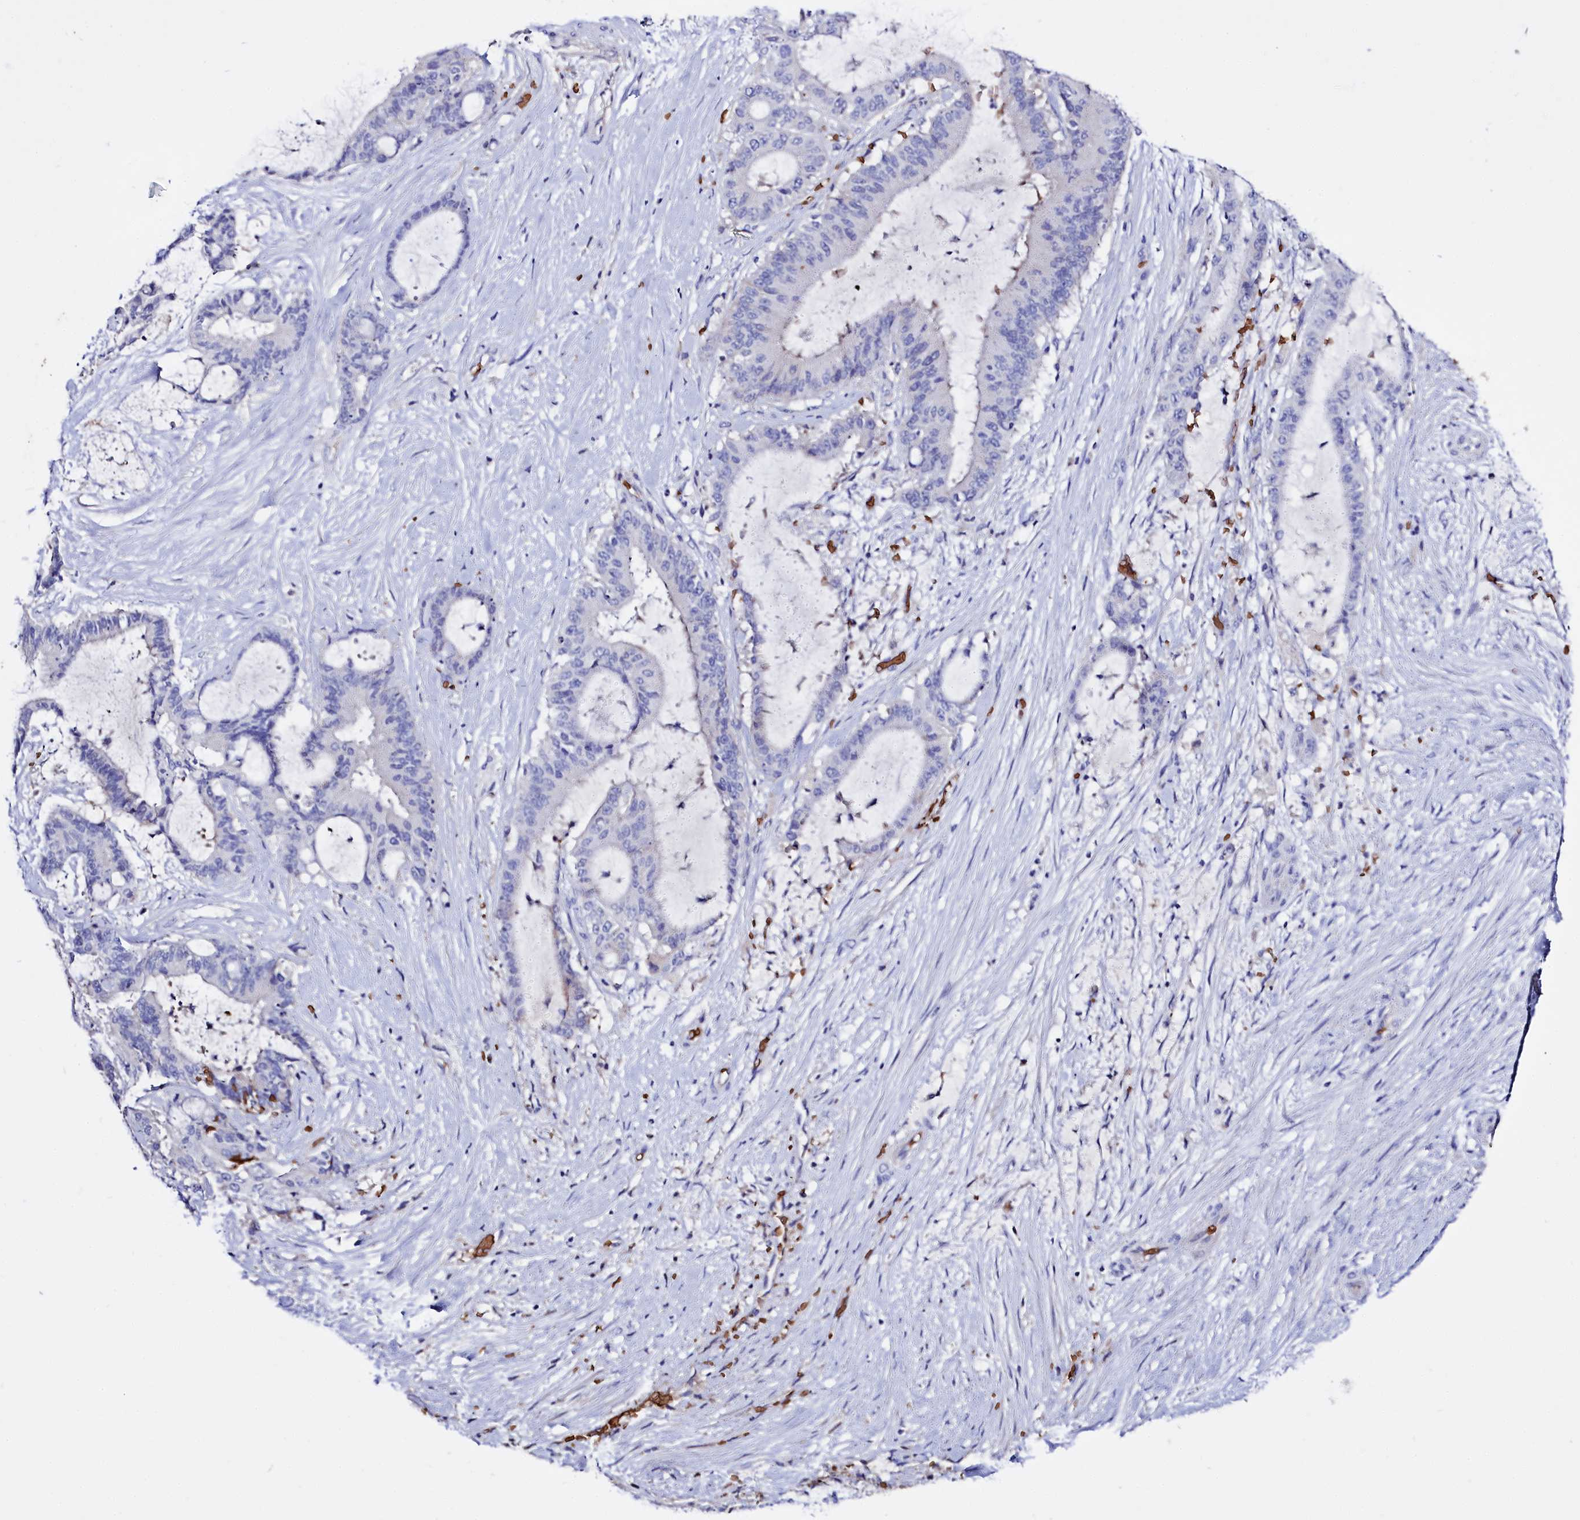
{"staining": {"intensity": "negative", "quantity": "none", "location": "none"}, "tissue": "liver cancer", "cell_type": "Tumor cells", "image_type": "cancer", "snomed": [{"axis": "morphology", "description": "Normal tissue, NOS"}, {"axis": "morphology", "description": "Cholangiocarcinoma"}, {"axis": "topography", "description": "Liver"}, {"axis": "topography", "description": "Peripheral nerve tissue"}], "caption": "The image displays no staining of tumor cells in liver cancer (cholangiocarcinoma).", "gene": "RPUSD3", "patient": {"sex": "female", "age": 73}}